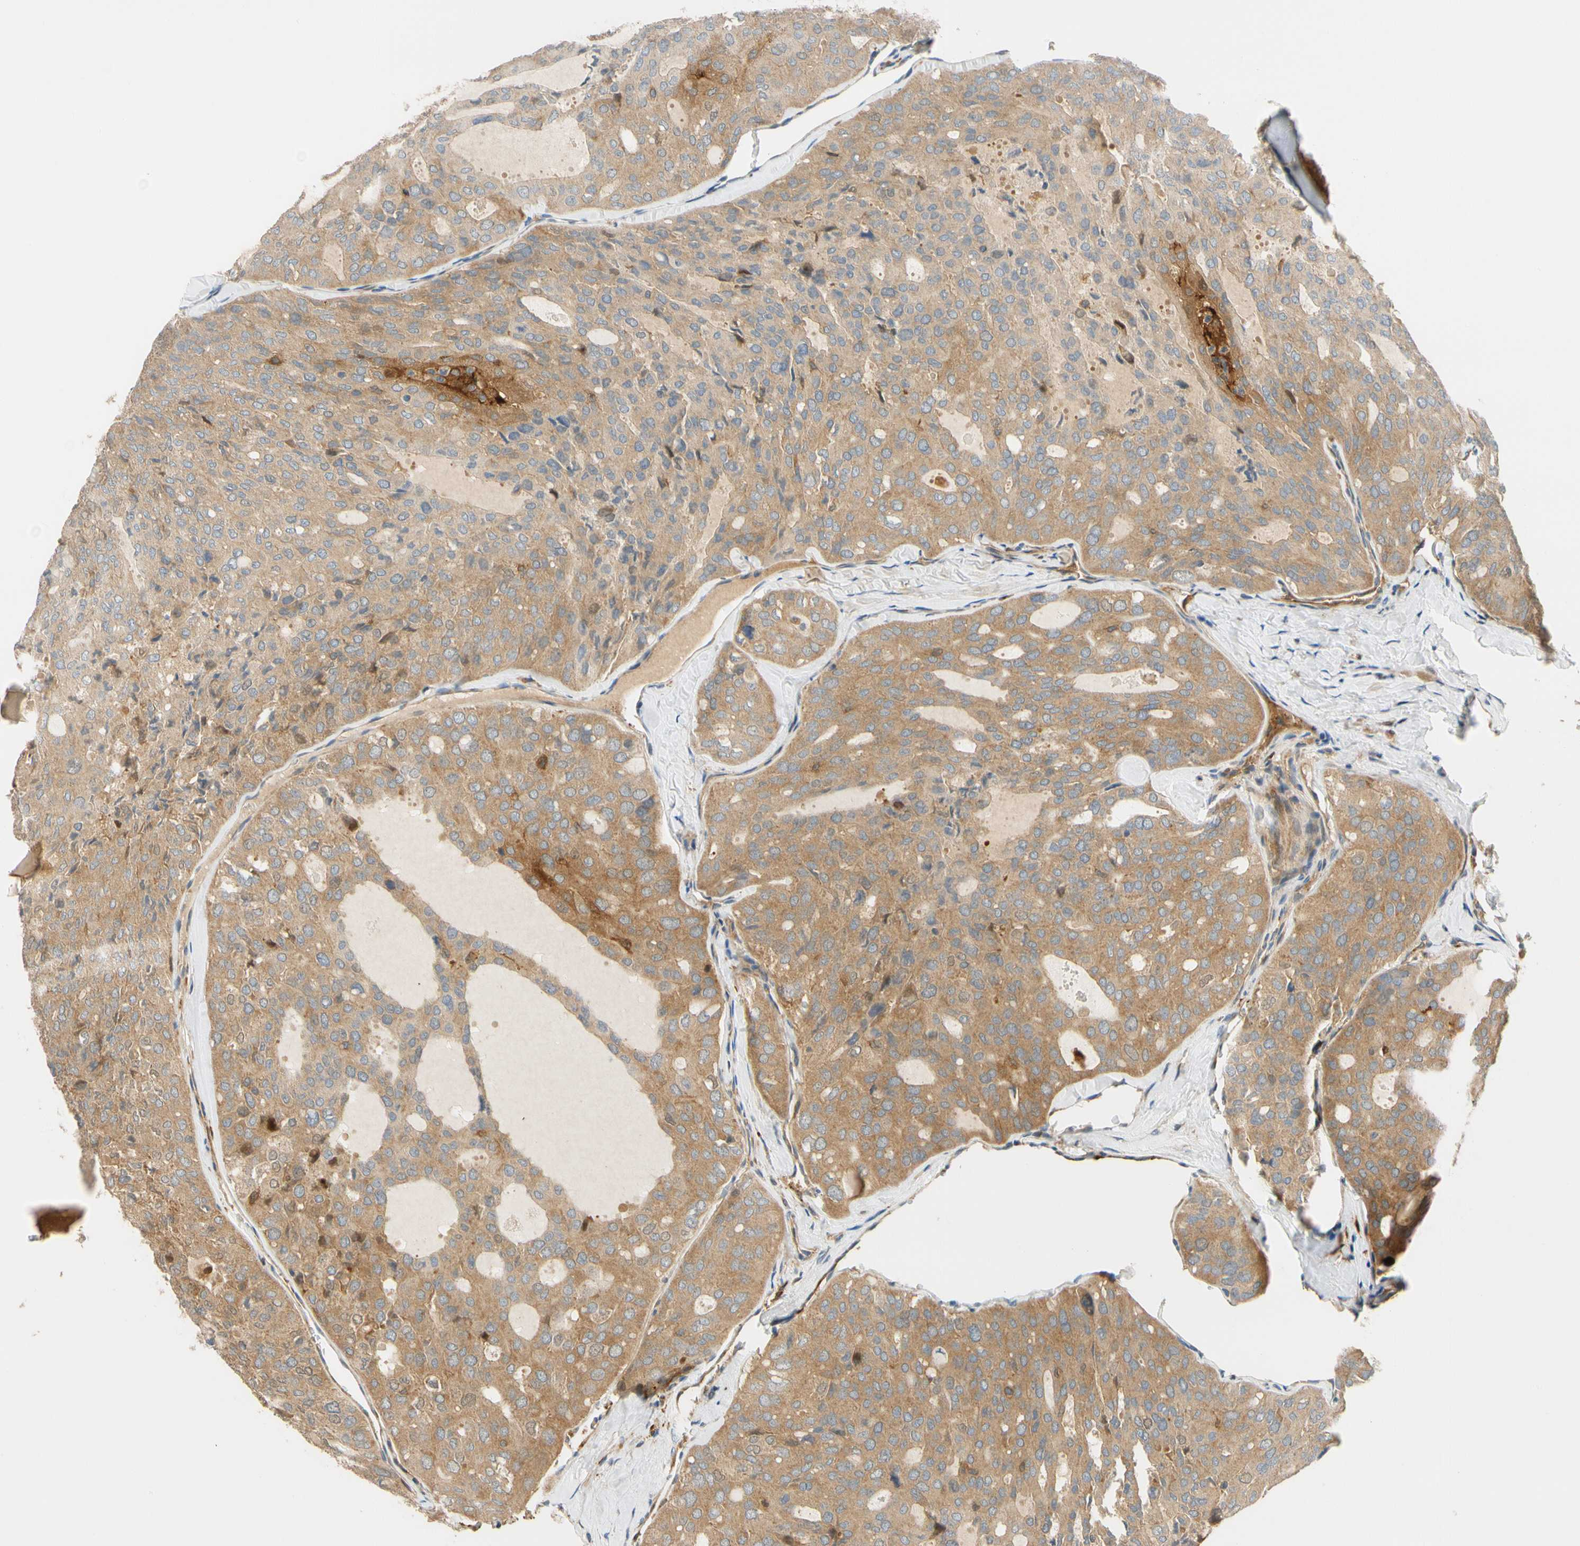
{"staining": {"intensity": "moderate", "quantity": ">75%", "location": "cytoplasmic/membranous"}, "tissue": "thyroid cancer", "cell_type": "Tumor cells", "image_type": "cancer", "snomed": [{"axis": "morphology", "description": "Follicular adenoma carcinoma, NOS"}, {"axis": "topography", "description": "Thyroid gland"}], "caption": "Immunohistochemical staining of human follicular adenoma carcinoma (thyroid) shows medium levels of moderate cytoplasmic/membranous staining in about >75% of tumor cells.", "gene": "PARP14", "patient": {"sex": "male", "age": 75}}